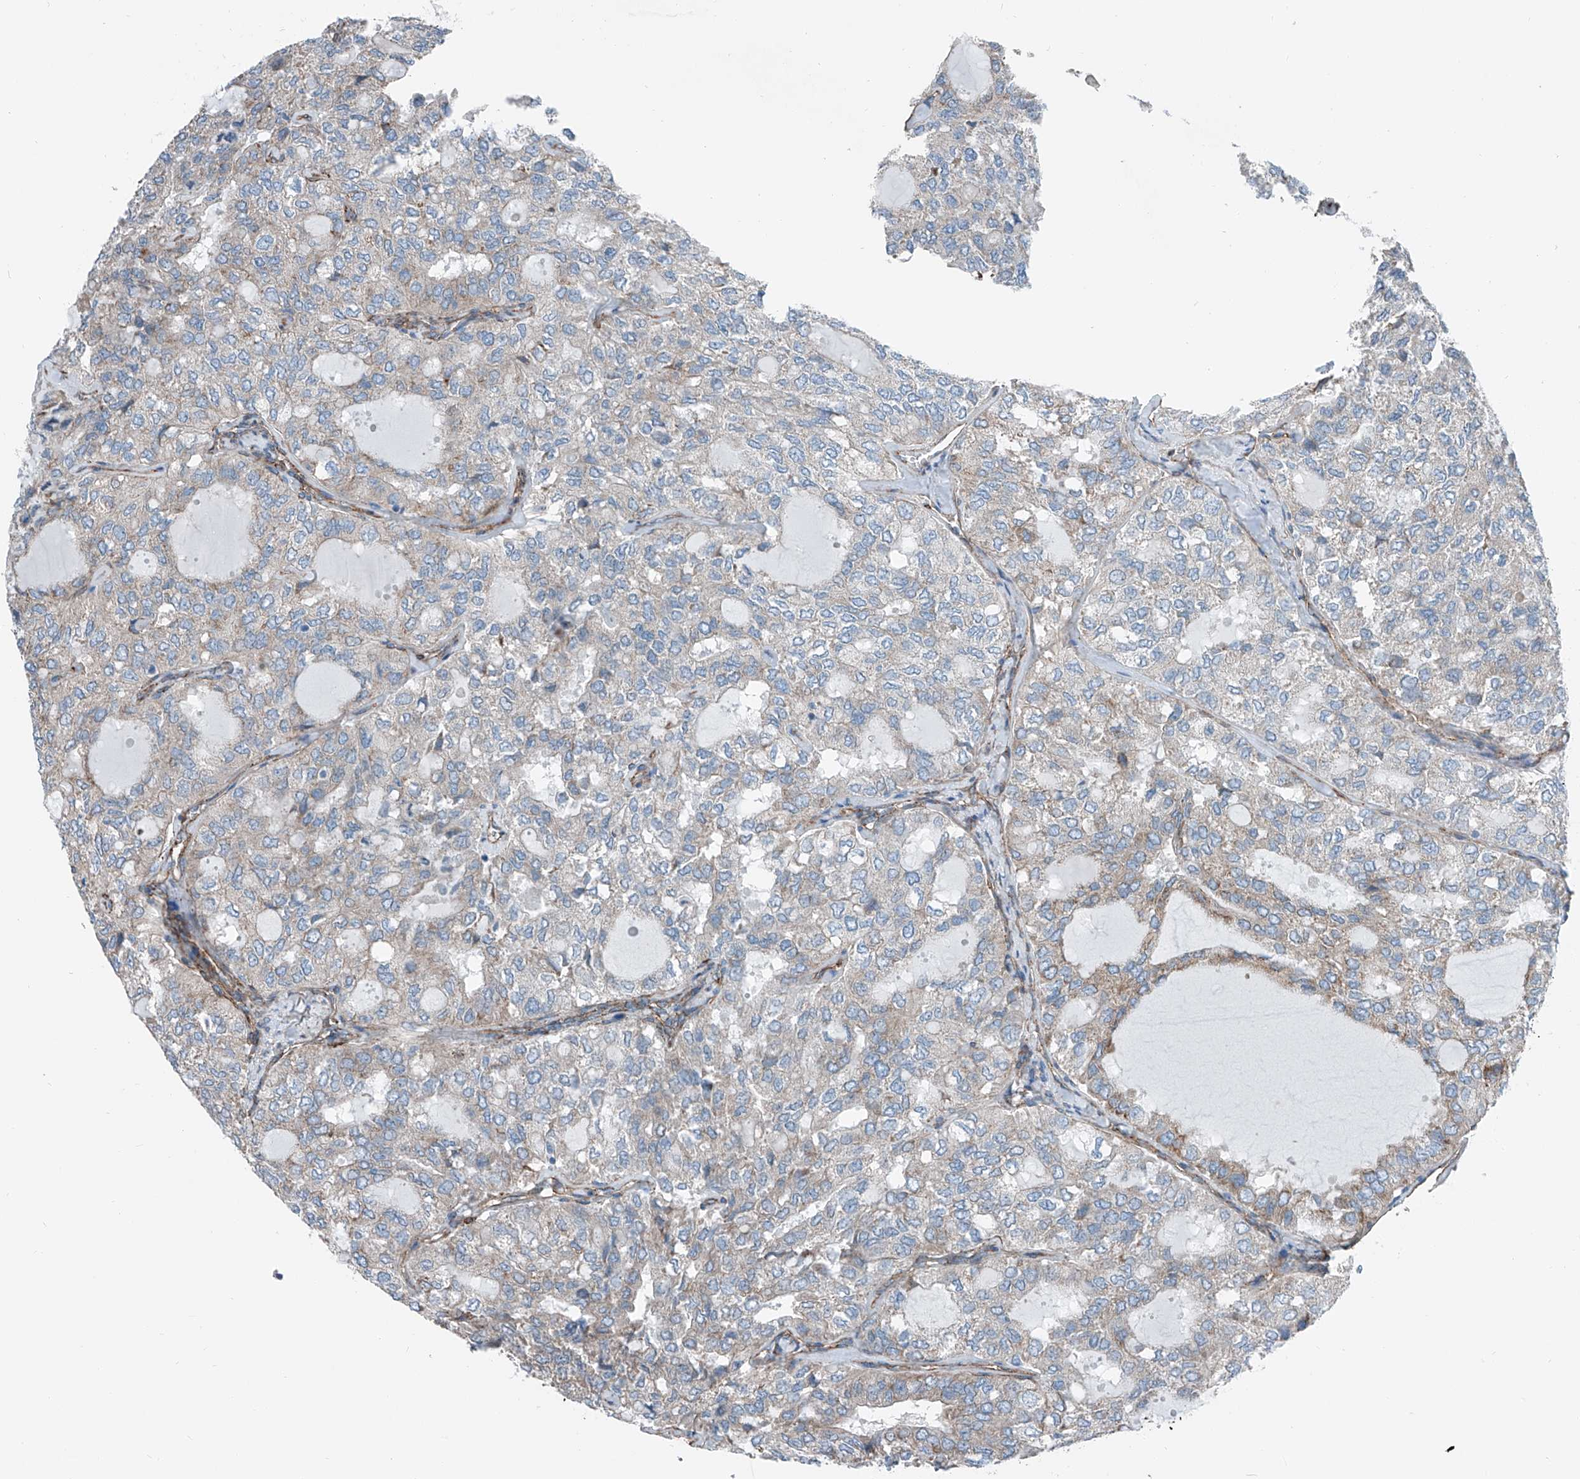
{"staining": {"intensity": "negative", "quantity": "none", "location": "none"}, "tissue": "thyroid cancer", "cell_type": "Tumor cells", "image_type": "cancer", "snomed": [{"axis": "morphology", "description": "Follicular adenoma carcinoma, NOS"}, {"axis": "topography", "description": "Thyroid gland"}], "caption": "DAB immunohistochemical staining of thyroid cancer (follicular adenoma carcinoma) displays no significant staining in tumor cells.", "gene": "THEMIS2", "patient": {"sex": "male", "age": 75}}